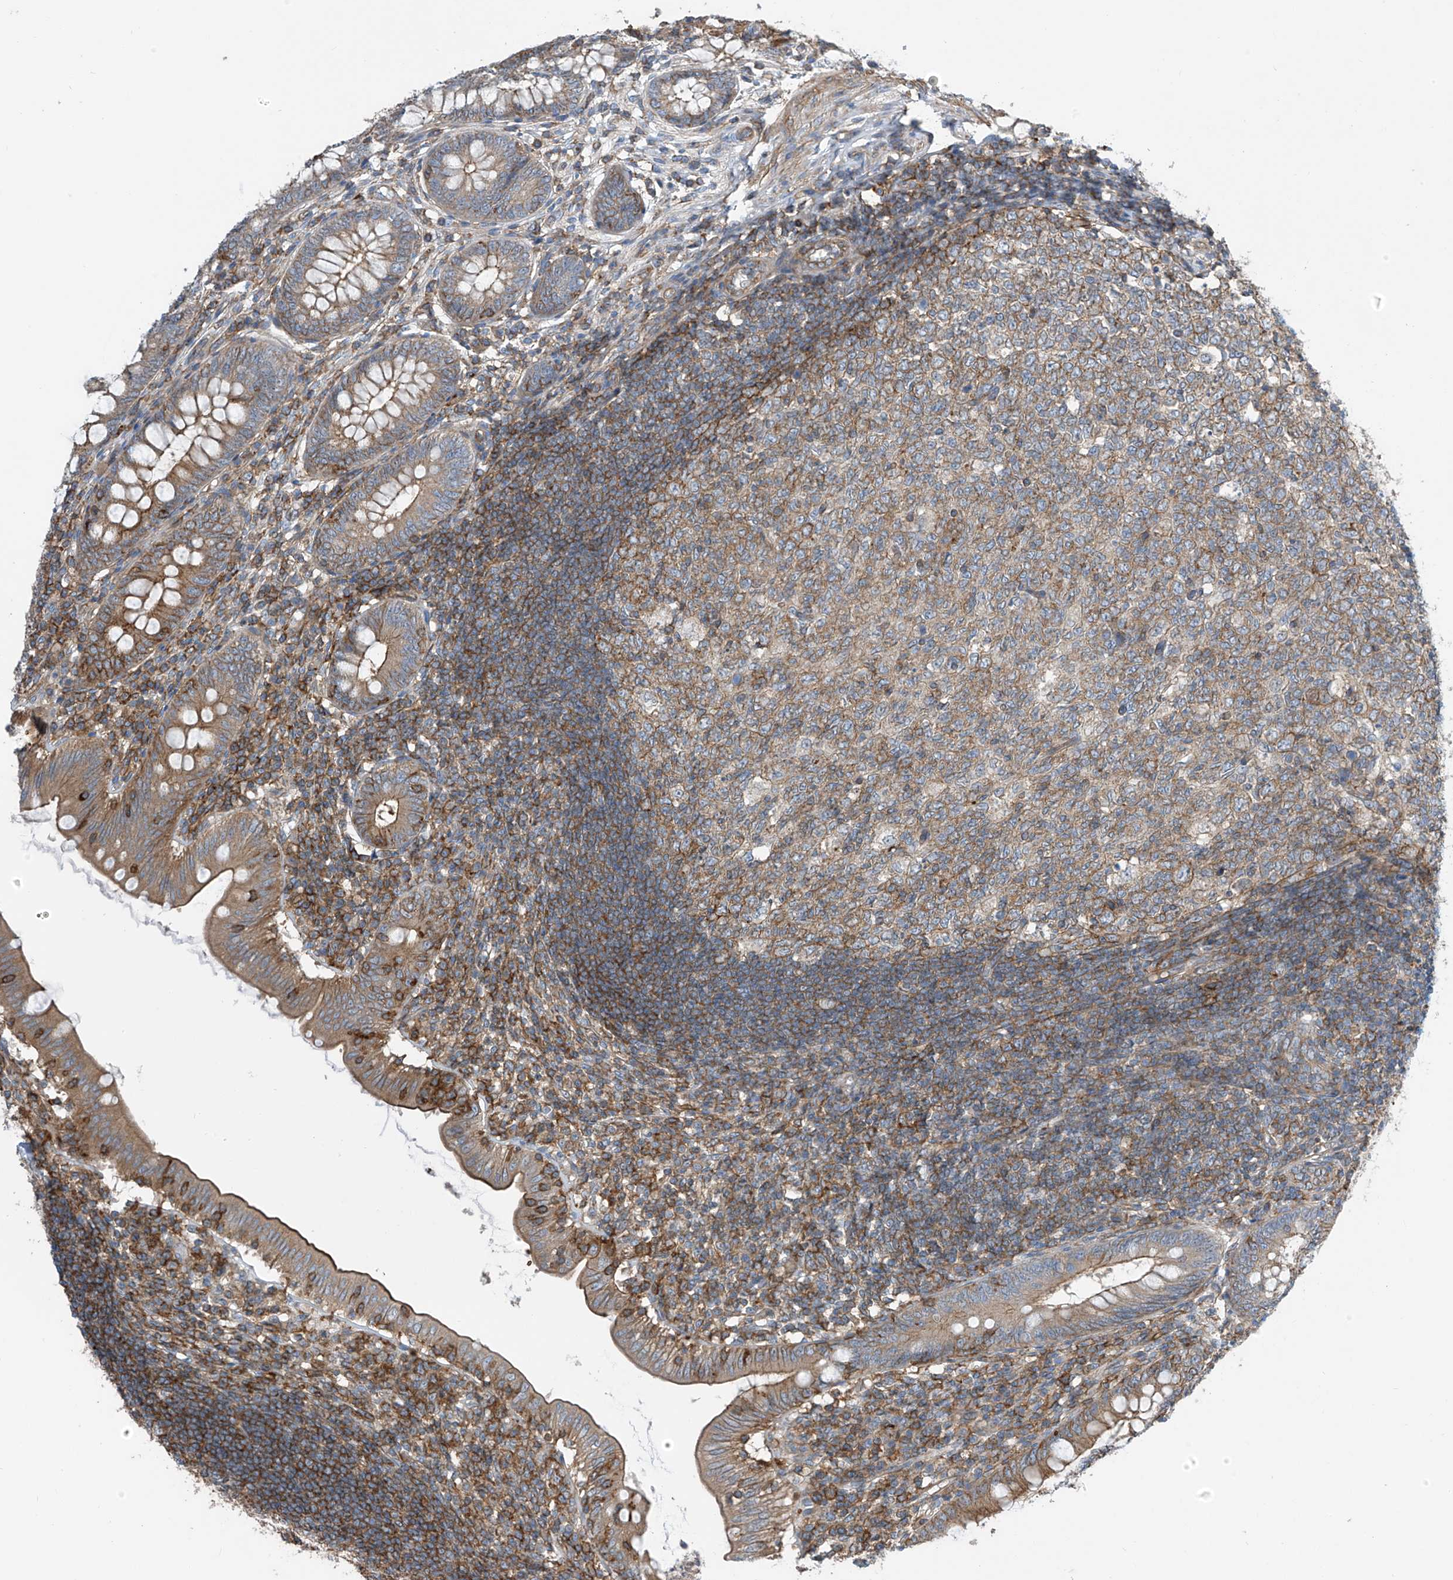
{"staining": {"intensity": "moderate", "quantity": ">75%", "location": "cytoplasmic/membranous"}, "tissue": "appendix", "cell_type": "Glandular cells", "image_type": "normal", "snomed": [{"axis": "morphology", "description": "Normal tissue, NOS"}, {"axis": "topography", "description": "Appendix"}], "caption": "DAB (3,3'-diaminobenzidine) immunohistochemical staining of benign appendix reveals moderate cytoplasmic/membranous protein staining in approximately >75% of glandular cells. (IHC, brightfield microscopy, high magnification).", "gene": "SLC1A5", "patient": {"sex": "male", "age": 14}}